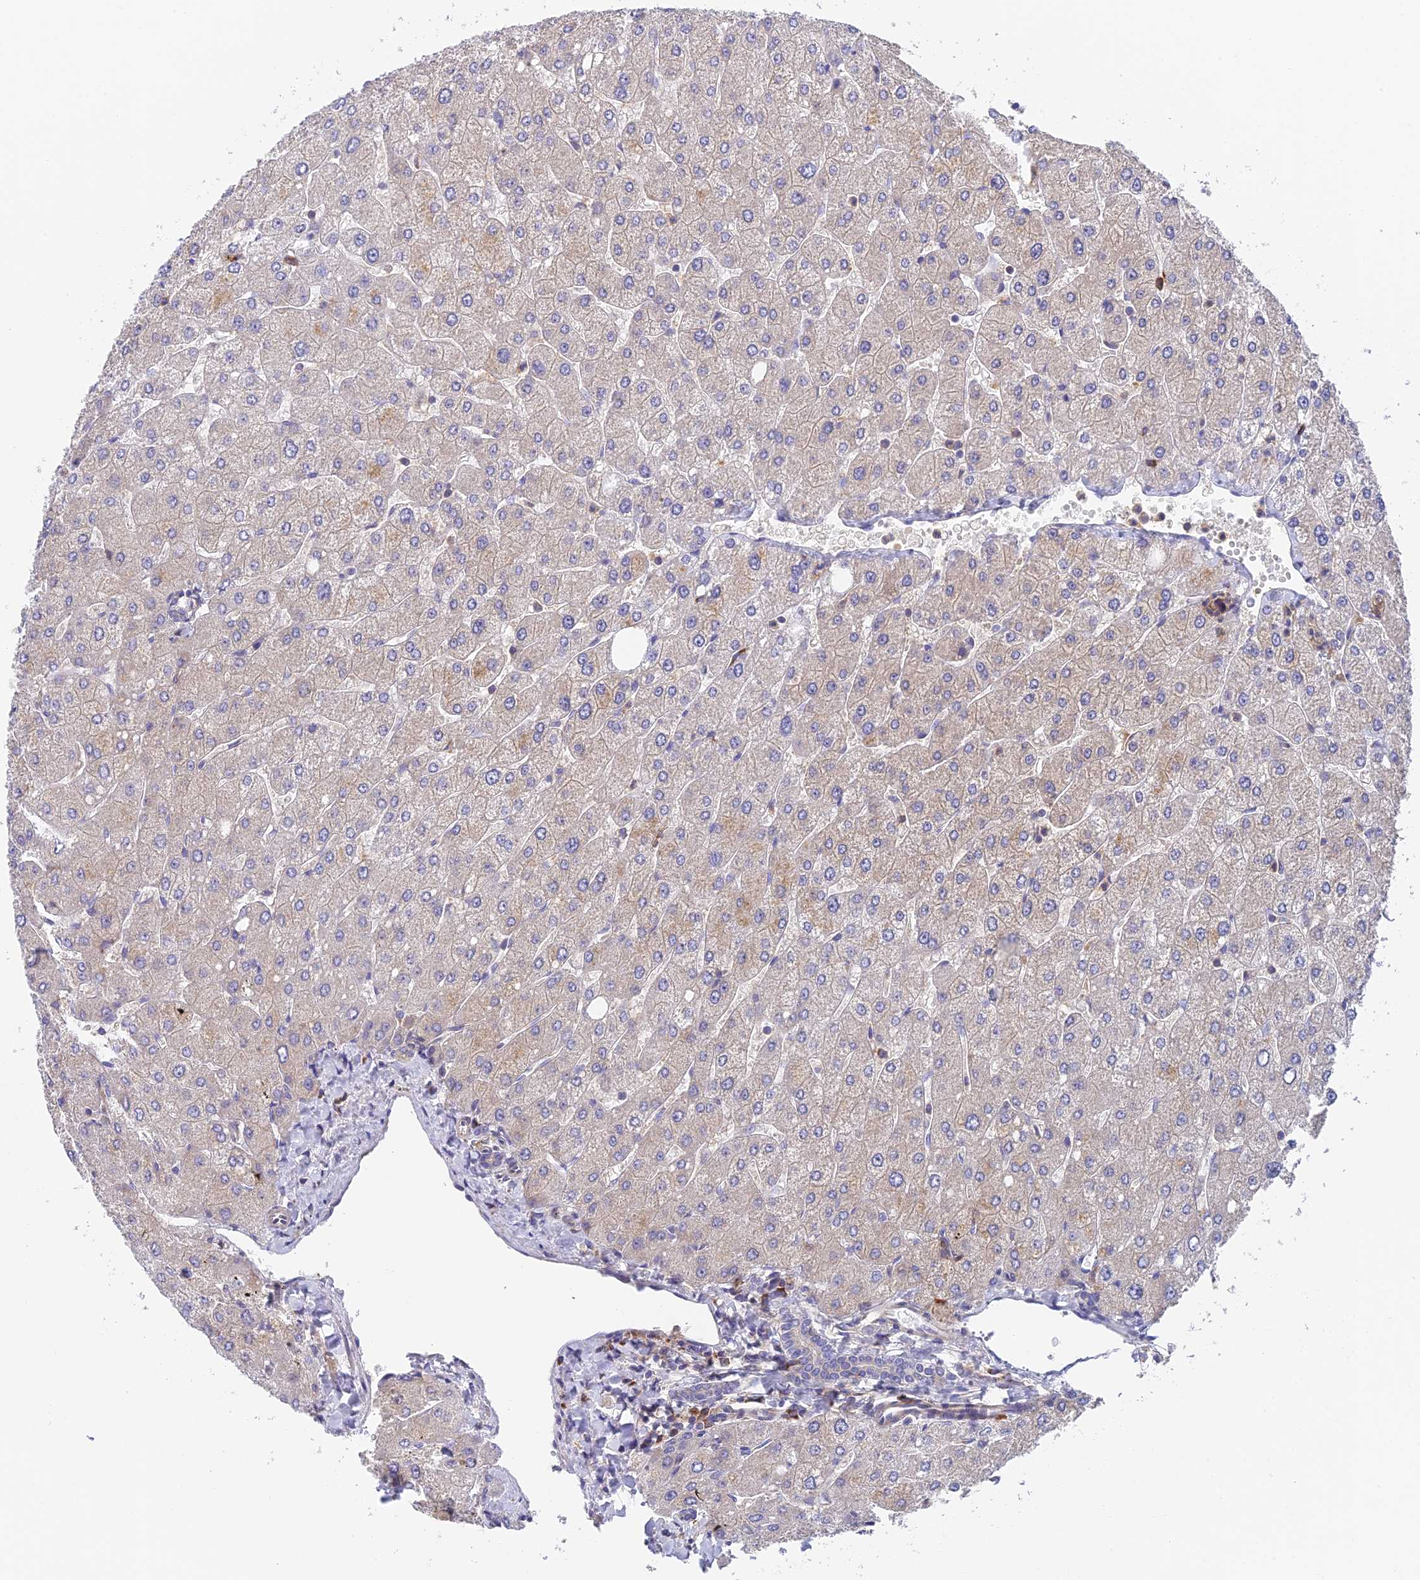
{"staining": {"intensity": "negative", "quantity": "none", "location": "none"}, "tissue": "liver", "cell_type": "Cholangiocytes", "image_type": "normal", "snomed": [{"axis": "morphology", "description": "Normal tissue, NOS"}, {"axis": "topography", "description": "Liver"}], "caption": "IHC of normal liver demonstrates no positivity in cholangiocytes. (Immunohistochemistry (ihc), brightfield microscopy, high magnification).", "gene": "IPO5", "patient": {"sex": "male", "age": 55}}